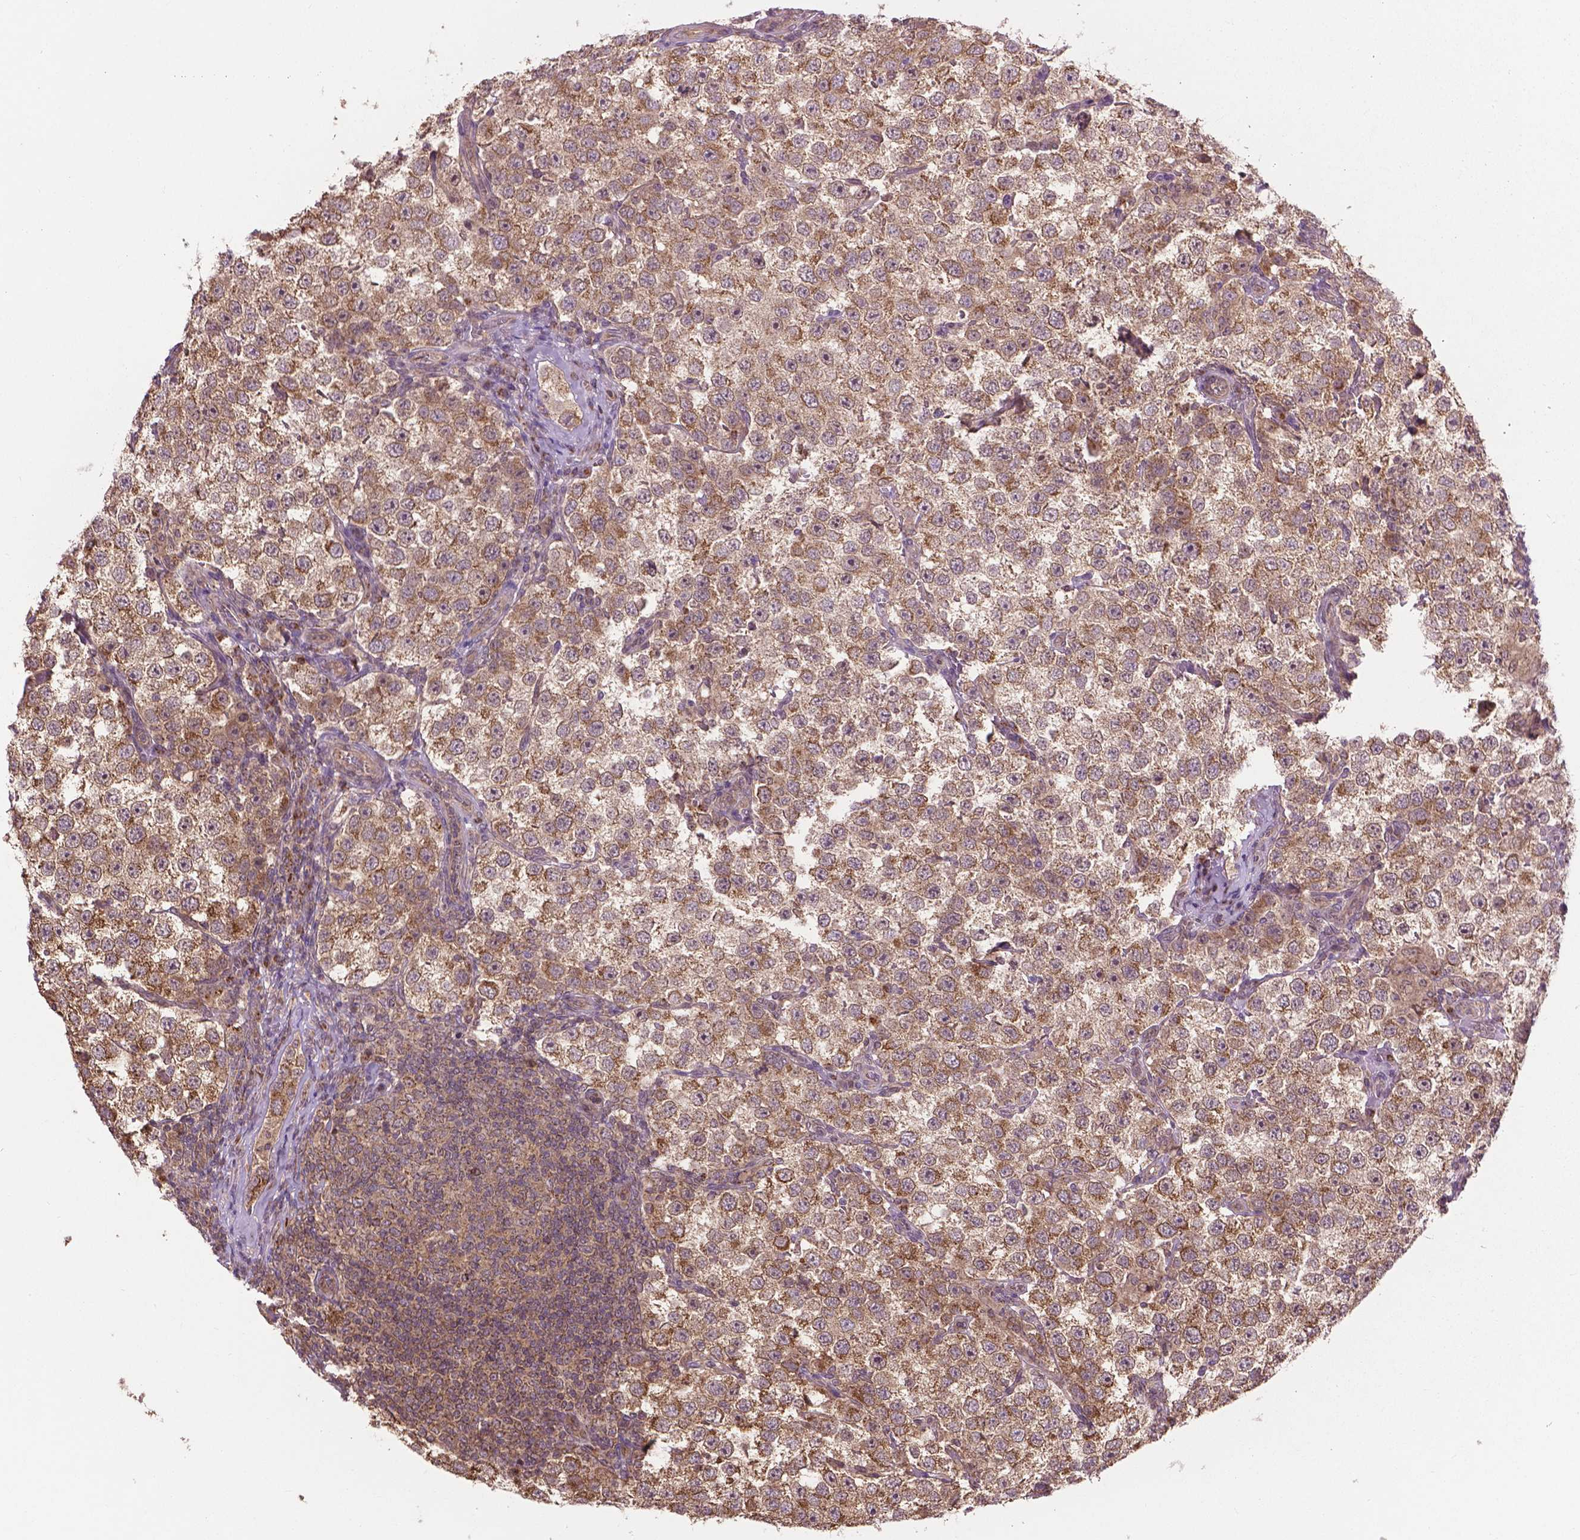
{"staining": {"intensity": "moderate", "quantity": ">75%", "location": "cytoplasmic/membranous"}, "tissue": "testis cancer", "cell_type": "Tumor cells", "image_type": "cancer", "snomed": [{"axis": "morphology", "description": "Seminoma, NOS"}, {"axis": "topography", "description": "Testis"}], "caption": "The immunohistochemical stain highlights moderate cytoplasmic/membranous positivity in tumor cells of testis cancer tissue.", "gene": "PPP1CB", "patient": {"sex": "male", "age": 37}}